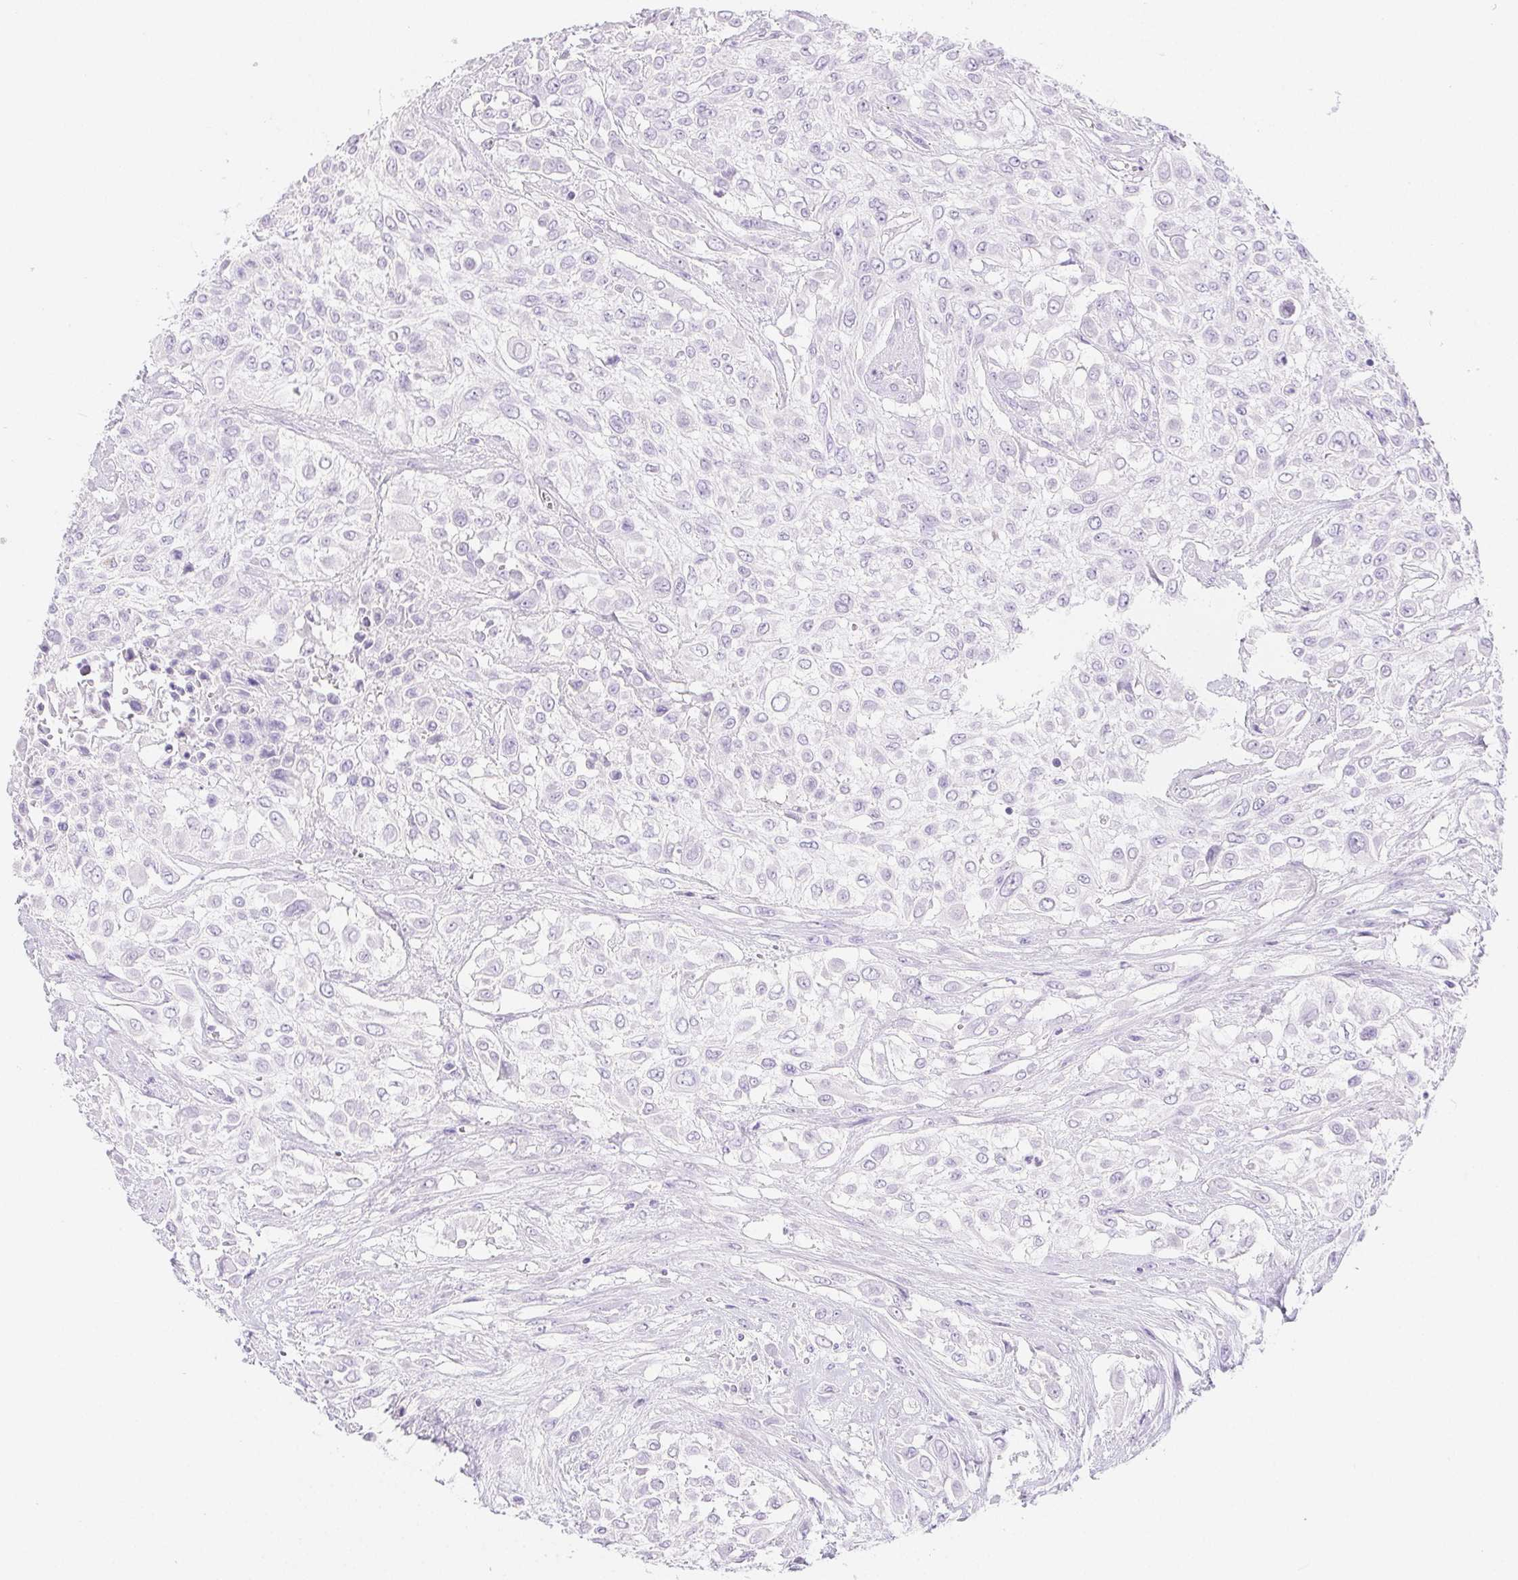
{"staining": {"intensity": "negative", "quantity": "none", "location": "none"}, "tissue": "urothelial cancer", "cell_type": "Tumor cells", "image_type": "cancer", "snomed": [{"axis": "morphology", "description": "Urothelial carcinoma, High grade"}, {"axis": "topography", "description": "Urinary bladder"}], "caption": "Immunohistochemical staining of human high-grade urothelial carcinoma exhibits no significant expression in tumor cells.", "gene": "PNLIP", "patient": {"sex": "male", "age": 57}}